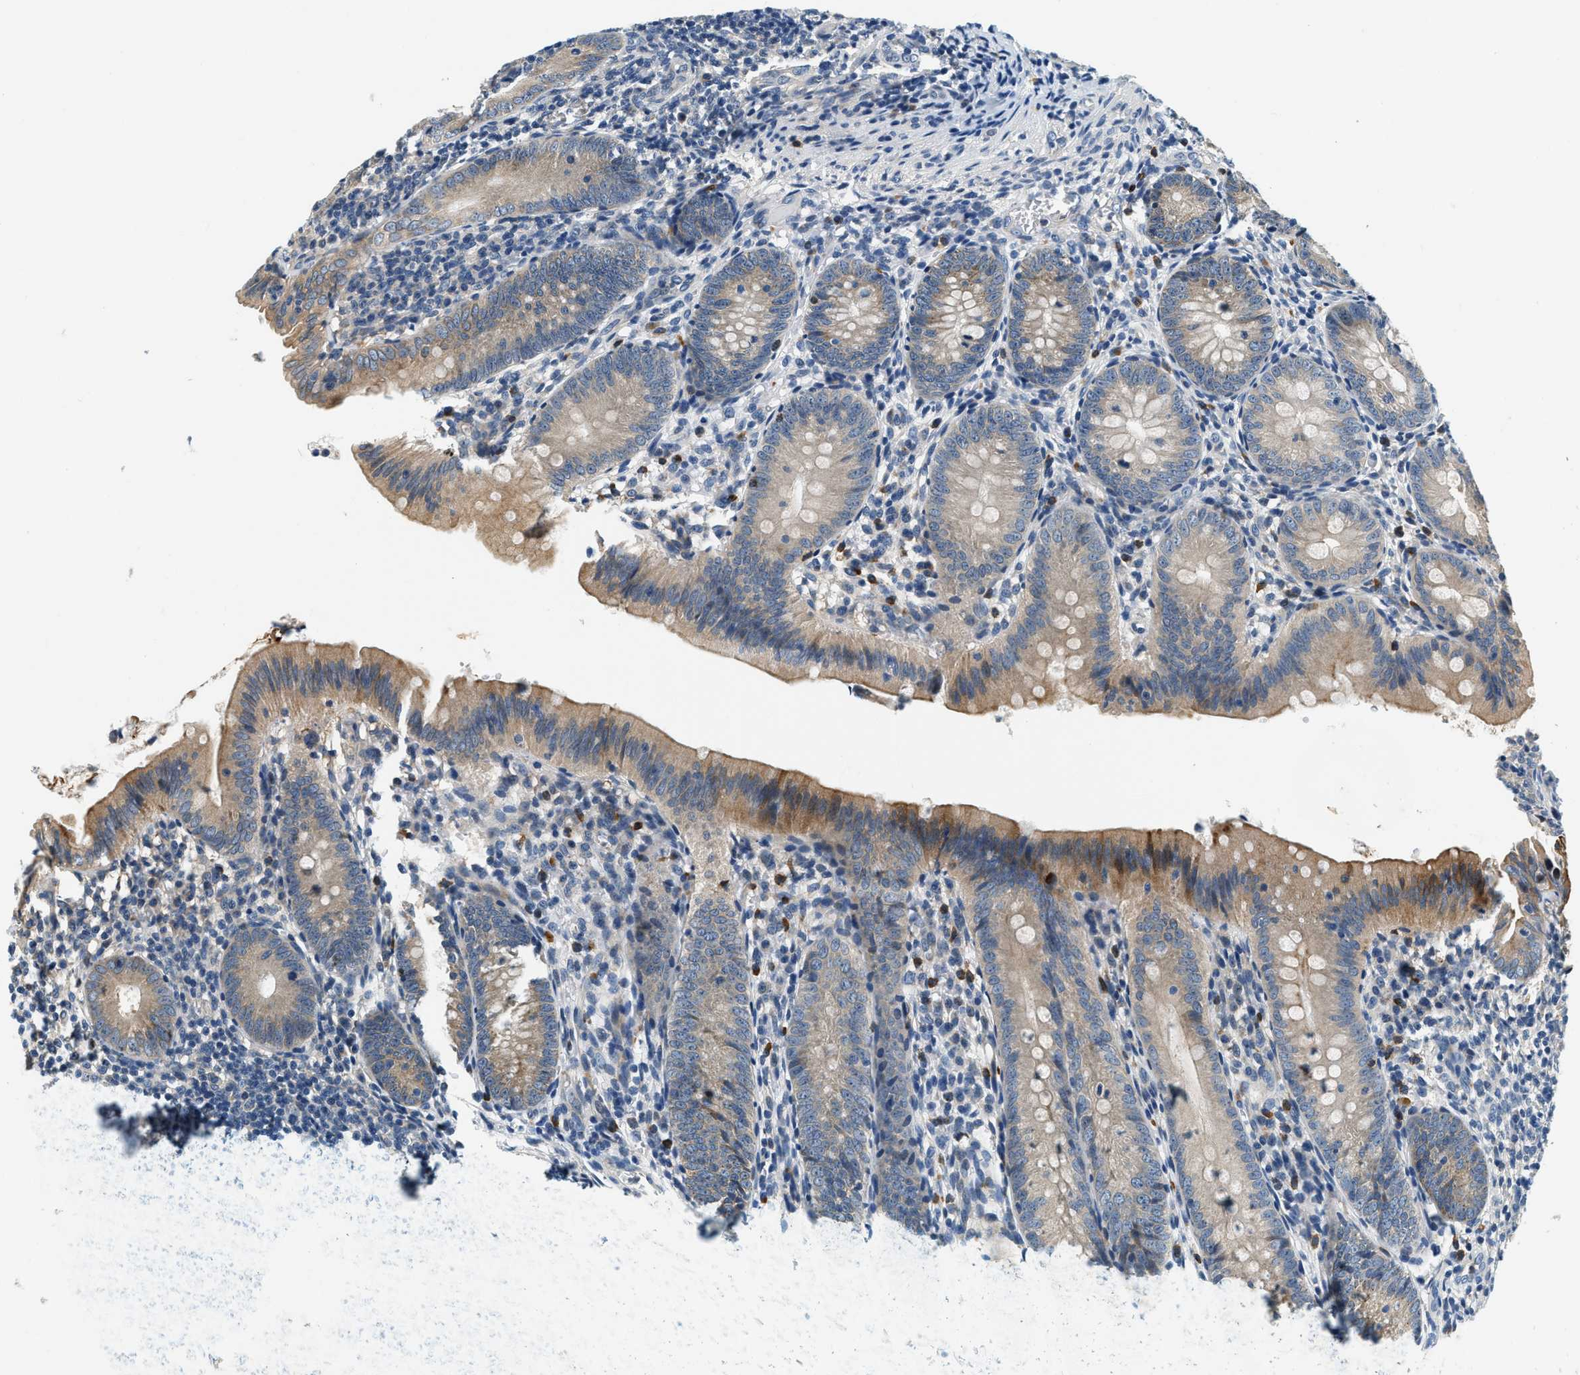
{"staining": {"intensity": "moderate", "quantity": "25%-75%", "location": "cytoplasmic/membranous"}, "tissue": "appendix", "cell_type": "Glandular cells", "image_type": "normal", "snomed": [{"axis": "morphology", "description": "Normal tissue, NOS"}, {"axis": "topography", "description": "Appendix"}], "caption": "The image exhibits immunohistochemical staining of benign appendix. There is moderate cytoplasmic/membranous positivity is identified in about 25%-75% of glandular cells. Immunohistochemistry (ihc) stains the protein of interest in brown and the nuclei are stained blue.", "gene": "YAE1", "patient": {"sex": "male", "age": 1}}